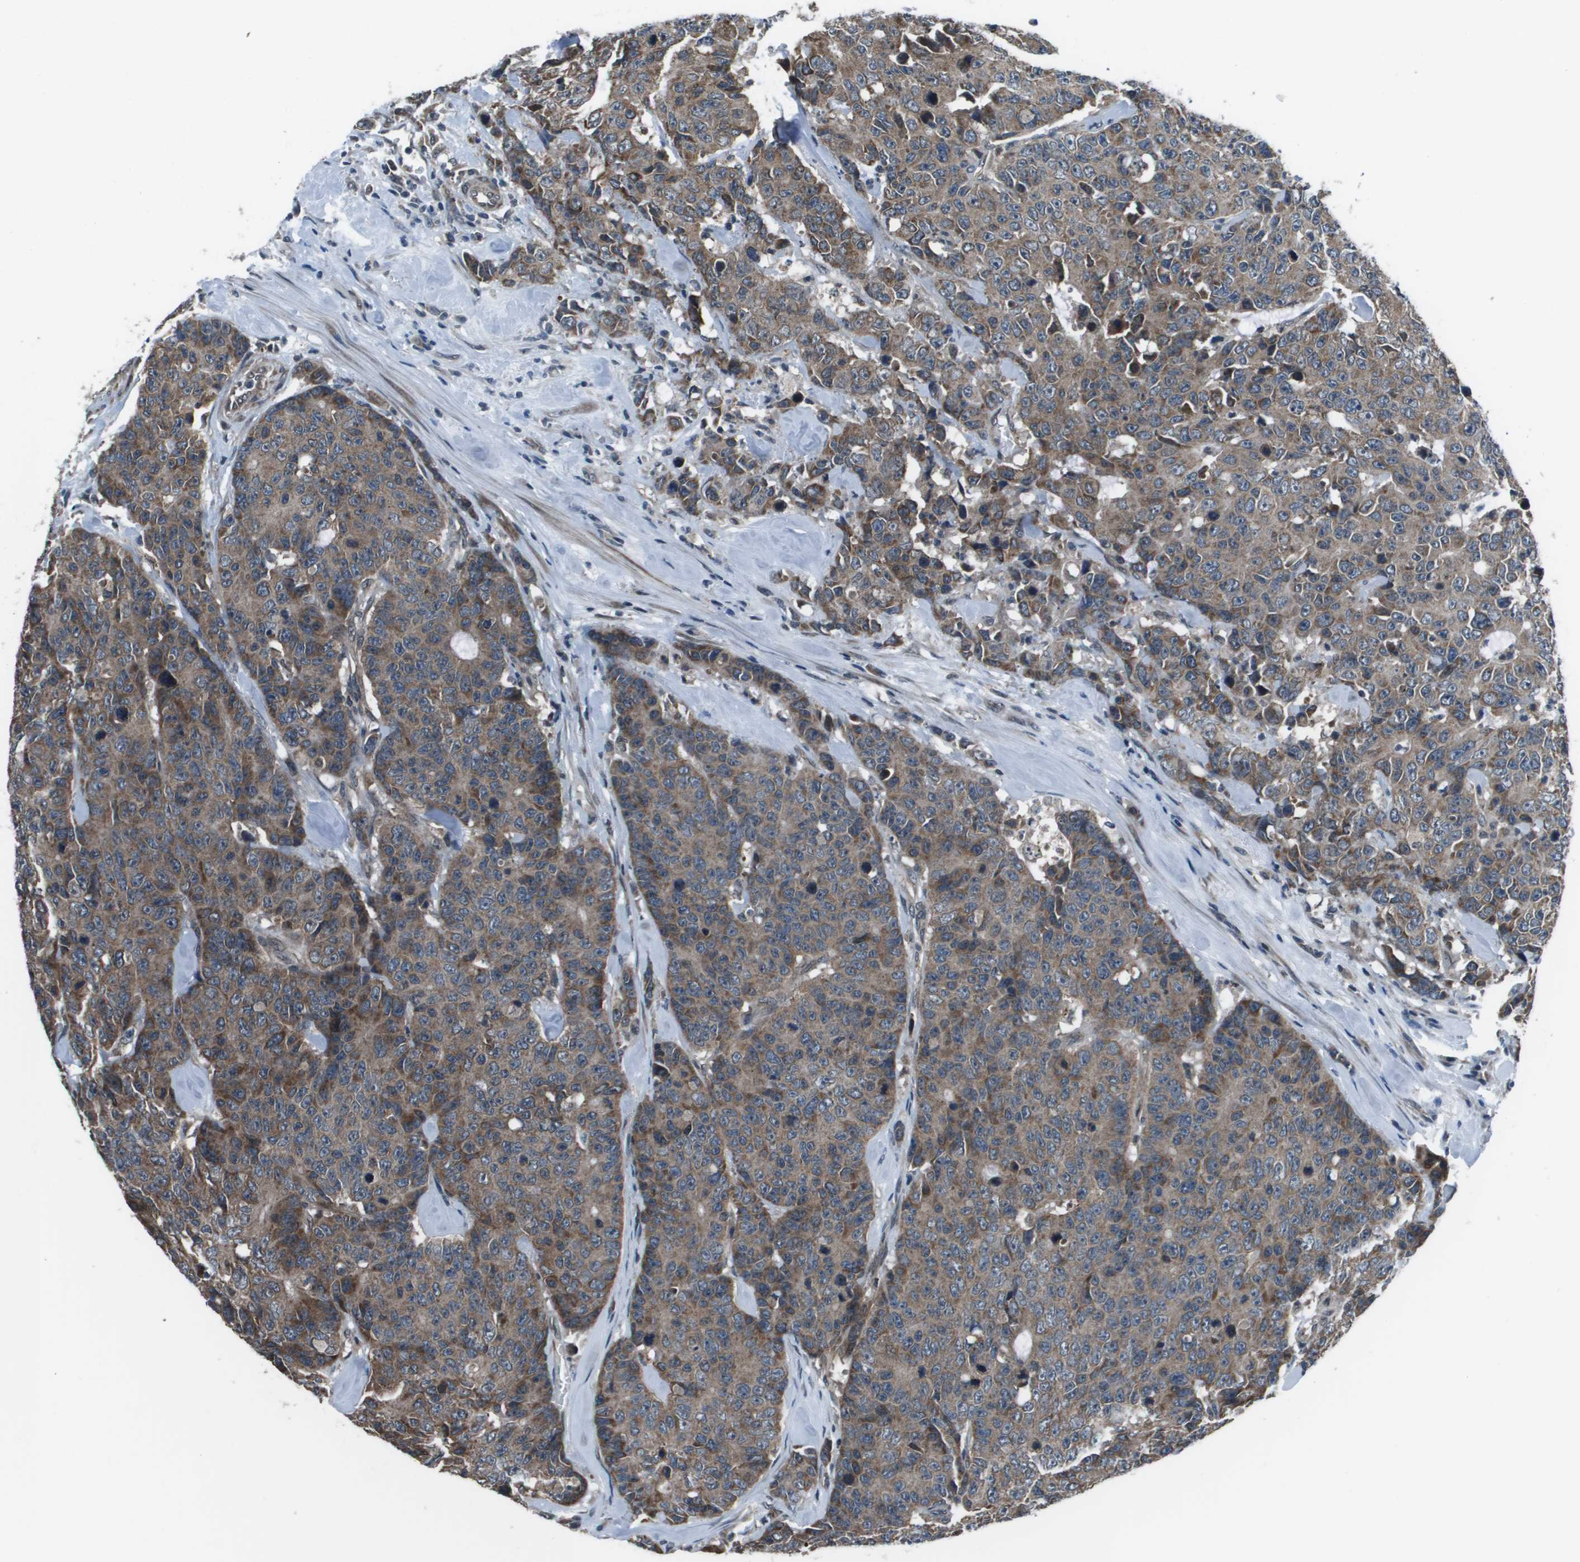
{"staining": {"intensity": "moderate", "quantity": ">75%", "location": "cytoplasmic/membranous"}, "tissue": "colorectal cancer", "cell_type": "Tumor cells", "image_type": "cancer", "snomed": [{"axis": "morphology", "description": "Adenocarcinoma, NOS"}, {"axis": "topography", "description": "Colon"}], "caption": "Immunohistochemistry (DAB (3,3'-diaminobenzidine)) staining of colorectal cancer displays moderate cytoplasmic/membranous protein staining in about >75% of tumor cells.", "gene": "PPFIA1", "patient": {"sex": "female", "age": 86}}